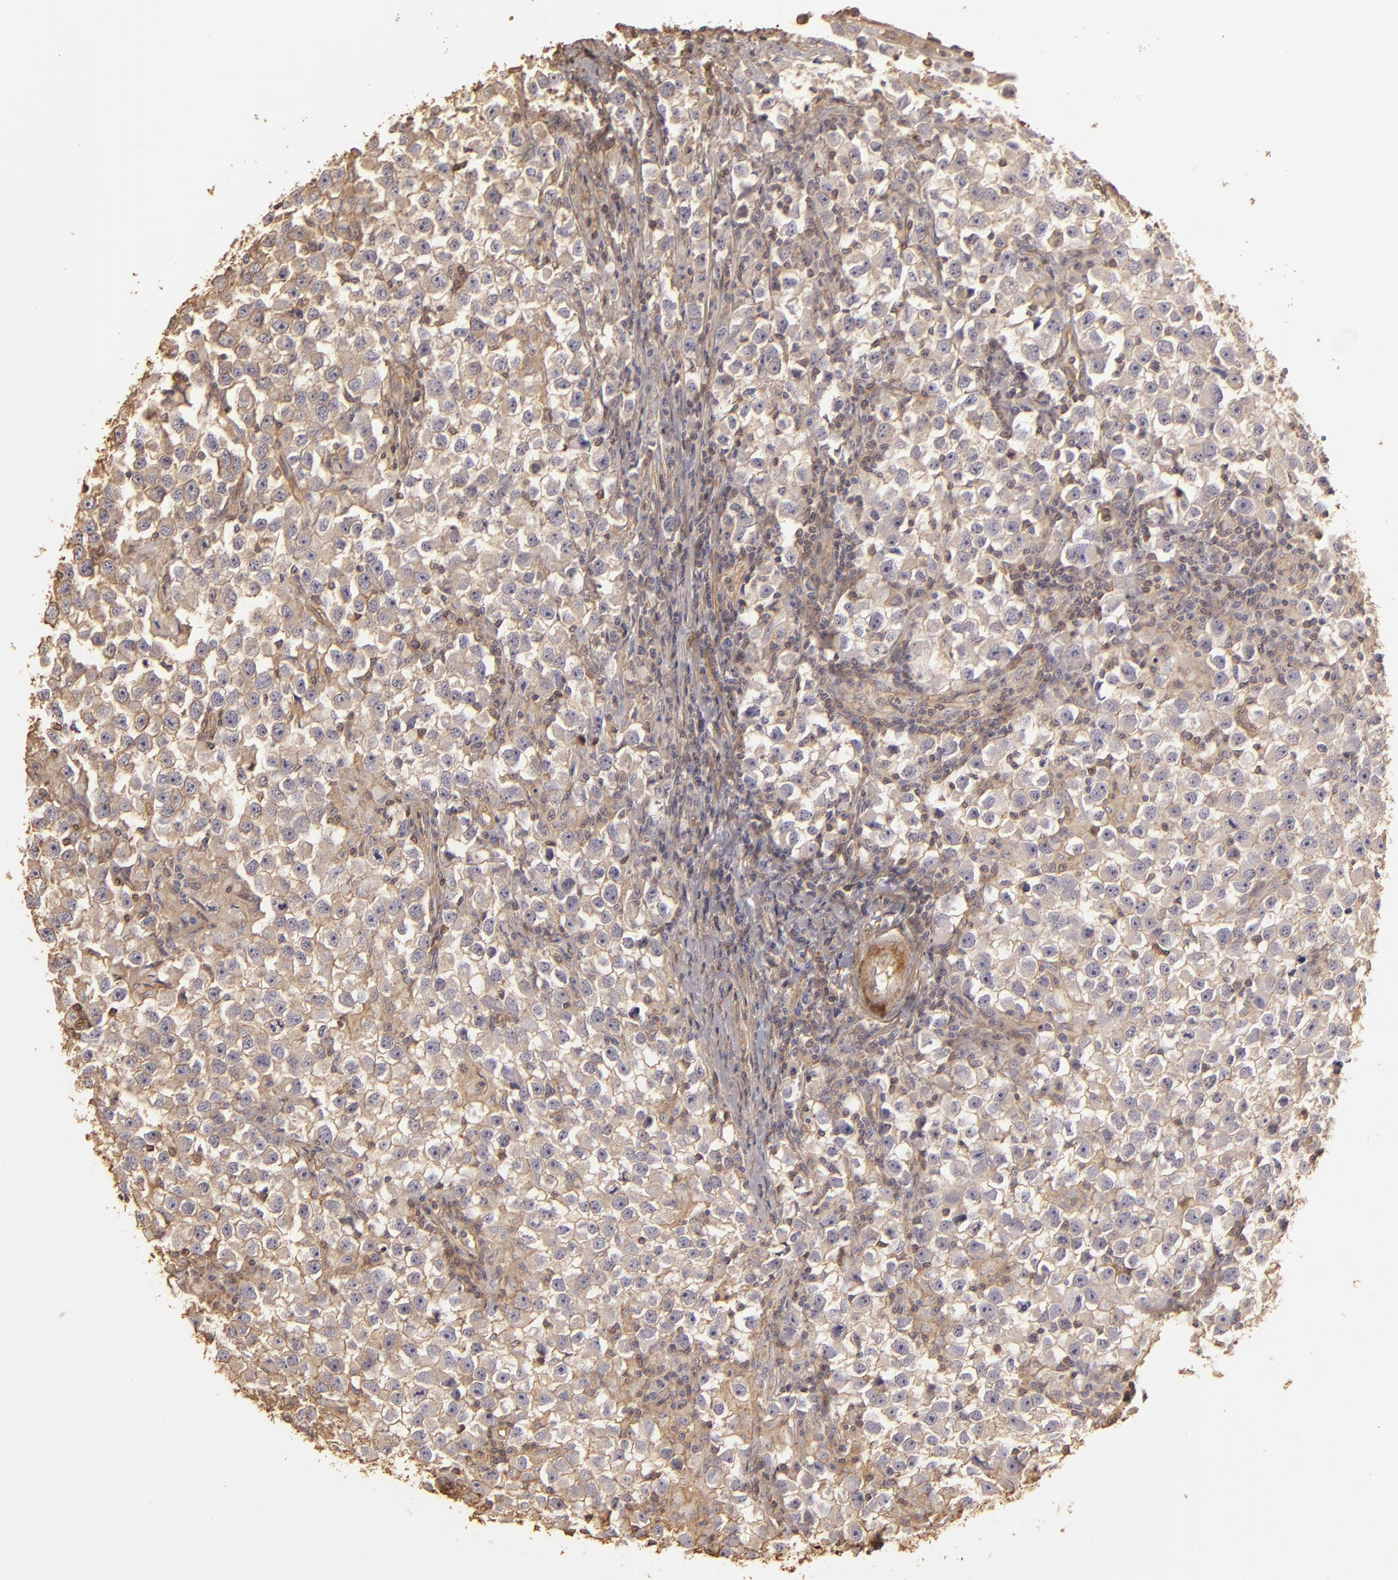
{"staining": {"intensity": "weak", "quantity": "<25%", "location": "cytoplasmic/membranous"}, "tissue": "testis cancer", "cell_type": "Tumor cells", "image_type": "cancer", "snomed": [{"axis": "morphology", "description": "Seminoma, NOS"}, {"axis": "topography", "description": "Testis"}], "caption": "The micrograph reveals no staining of tumor cells in seminoma (testis).", "gene": "HSPB6", "patient": {"sex": "male", "age": 33}}